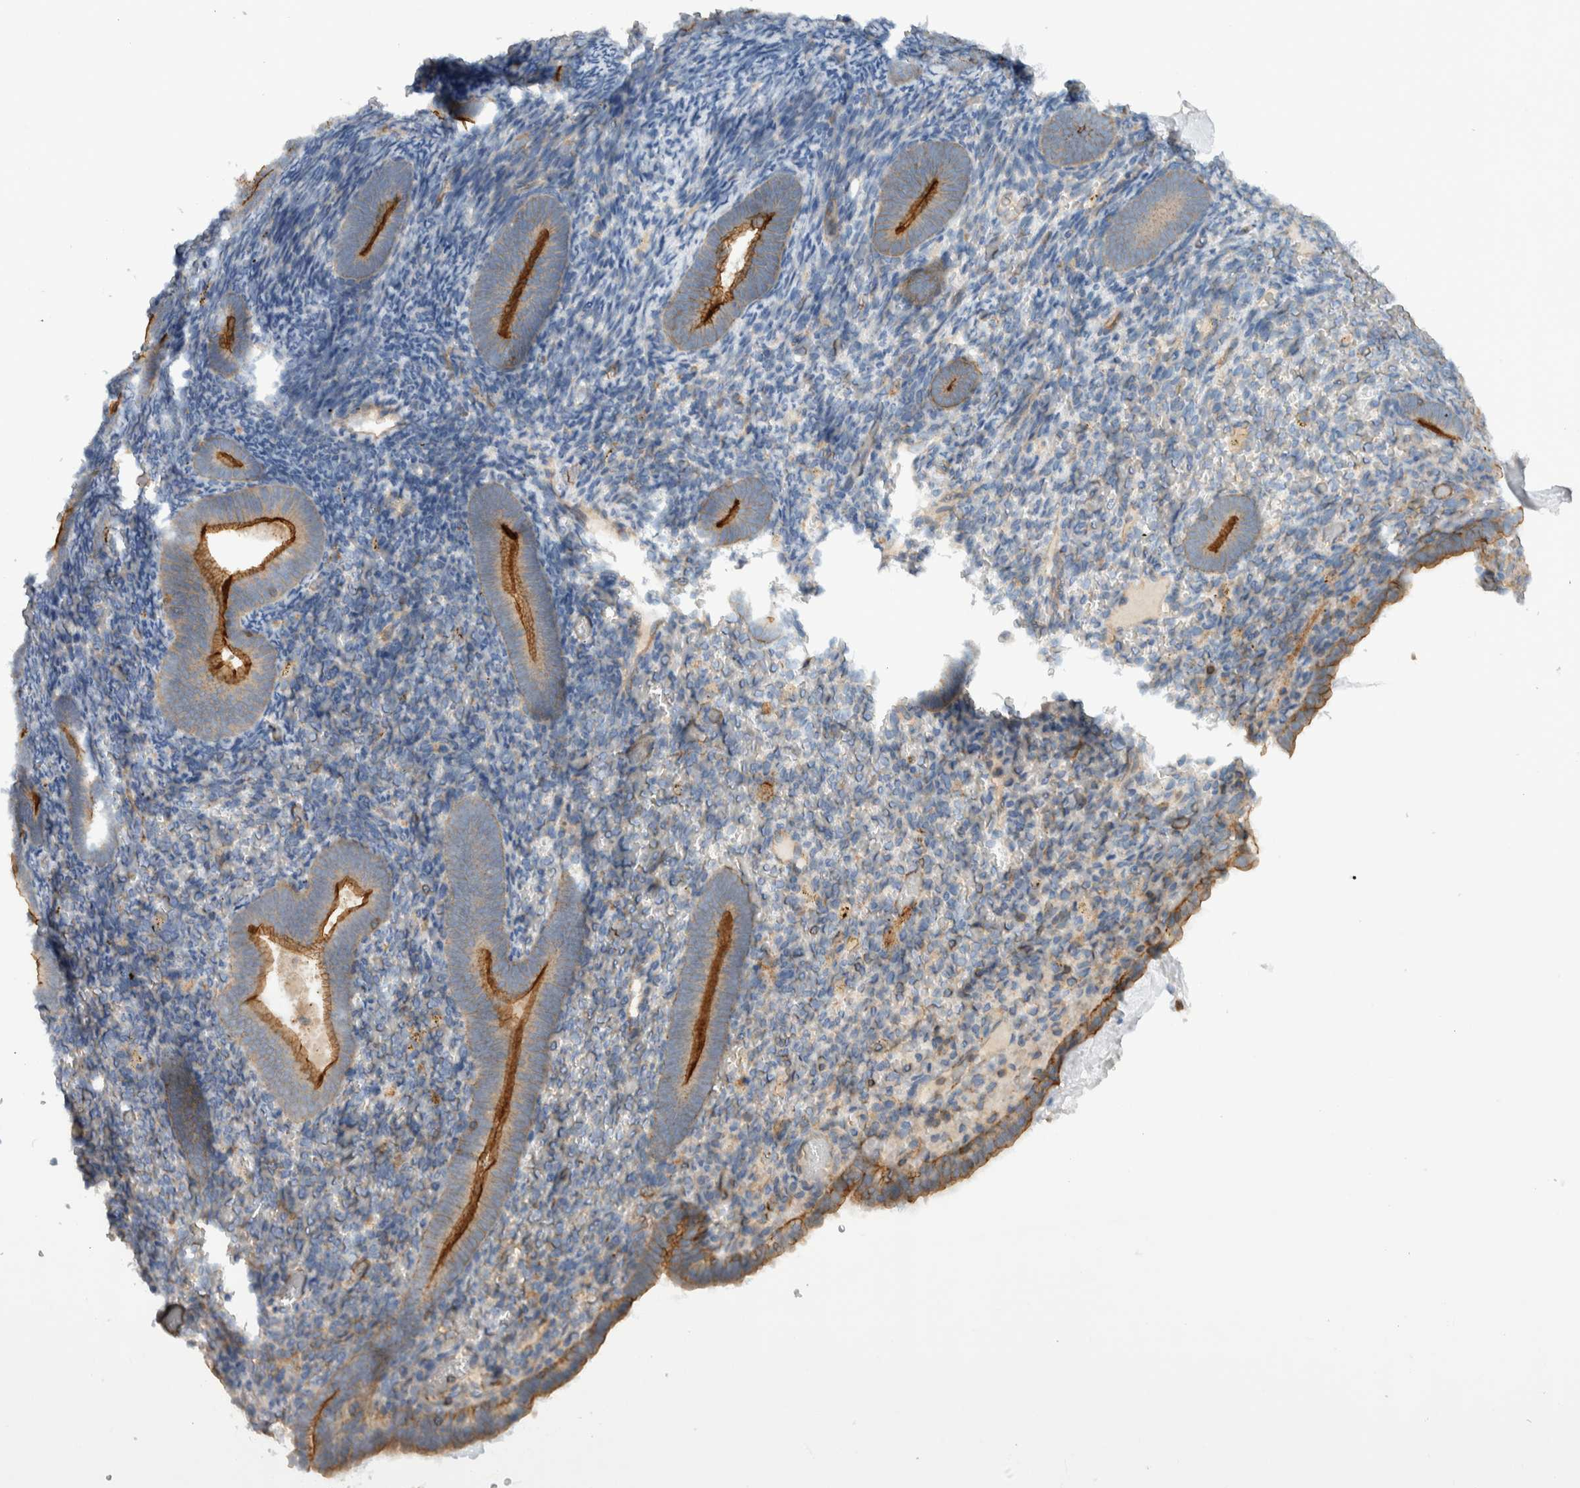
{"staining": {"intensity": "weak", "quantity": "<25%", "location": "cytoplasmic/membranous"}, "tissue": "endometrium", "cell_type": "Cells in endometrial stroma", "image_type": "normal", "snomed": [{"axis": "morphology", "description": "Normal tissue, NOS"}, {"axis": "topography", "description": "Endometrium"}], "caption": "IHC image of unremarkable endometrium: human endometrium stained with DAB (3,3'-diaminobenzidine) displays no significant protein positivity in cells in endometrial stroma. The staining was performed using DAB (3,3'-diaminobenzidine) to visualize the protein expression in brown, while the nuclei were stained in blue with hematoxylin (Magnification: 20x).", "gene": "MPRIP", "patient": {"sex": "female", "age": 51}}